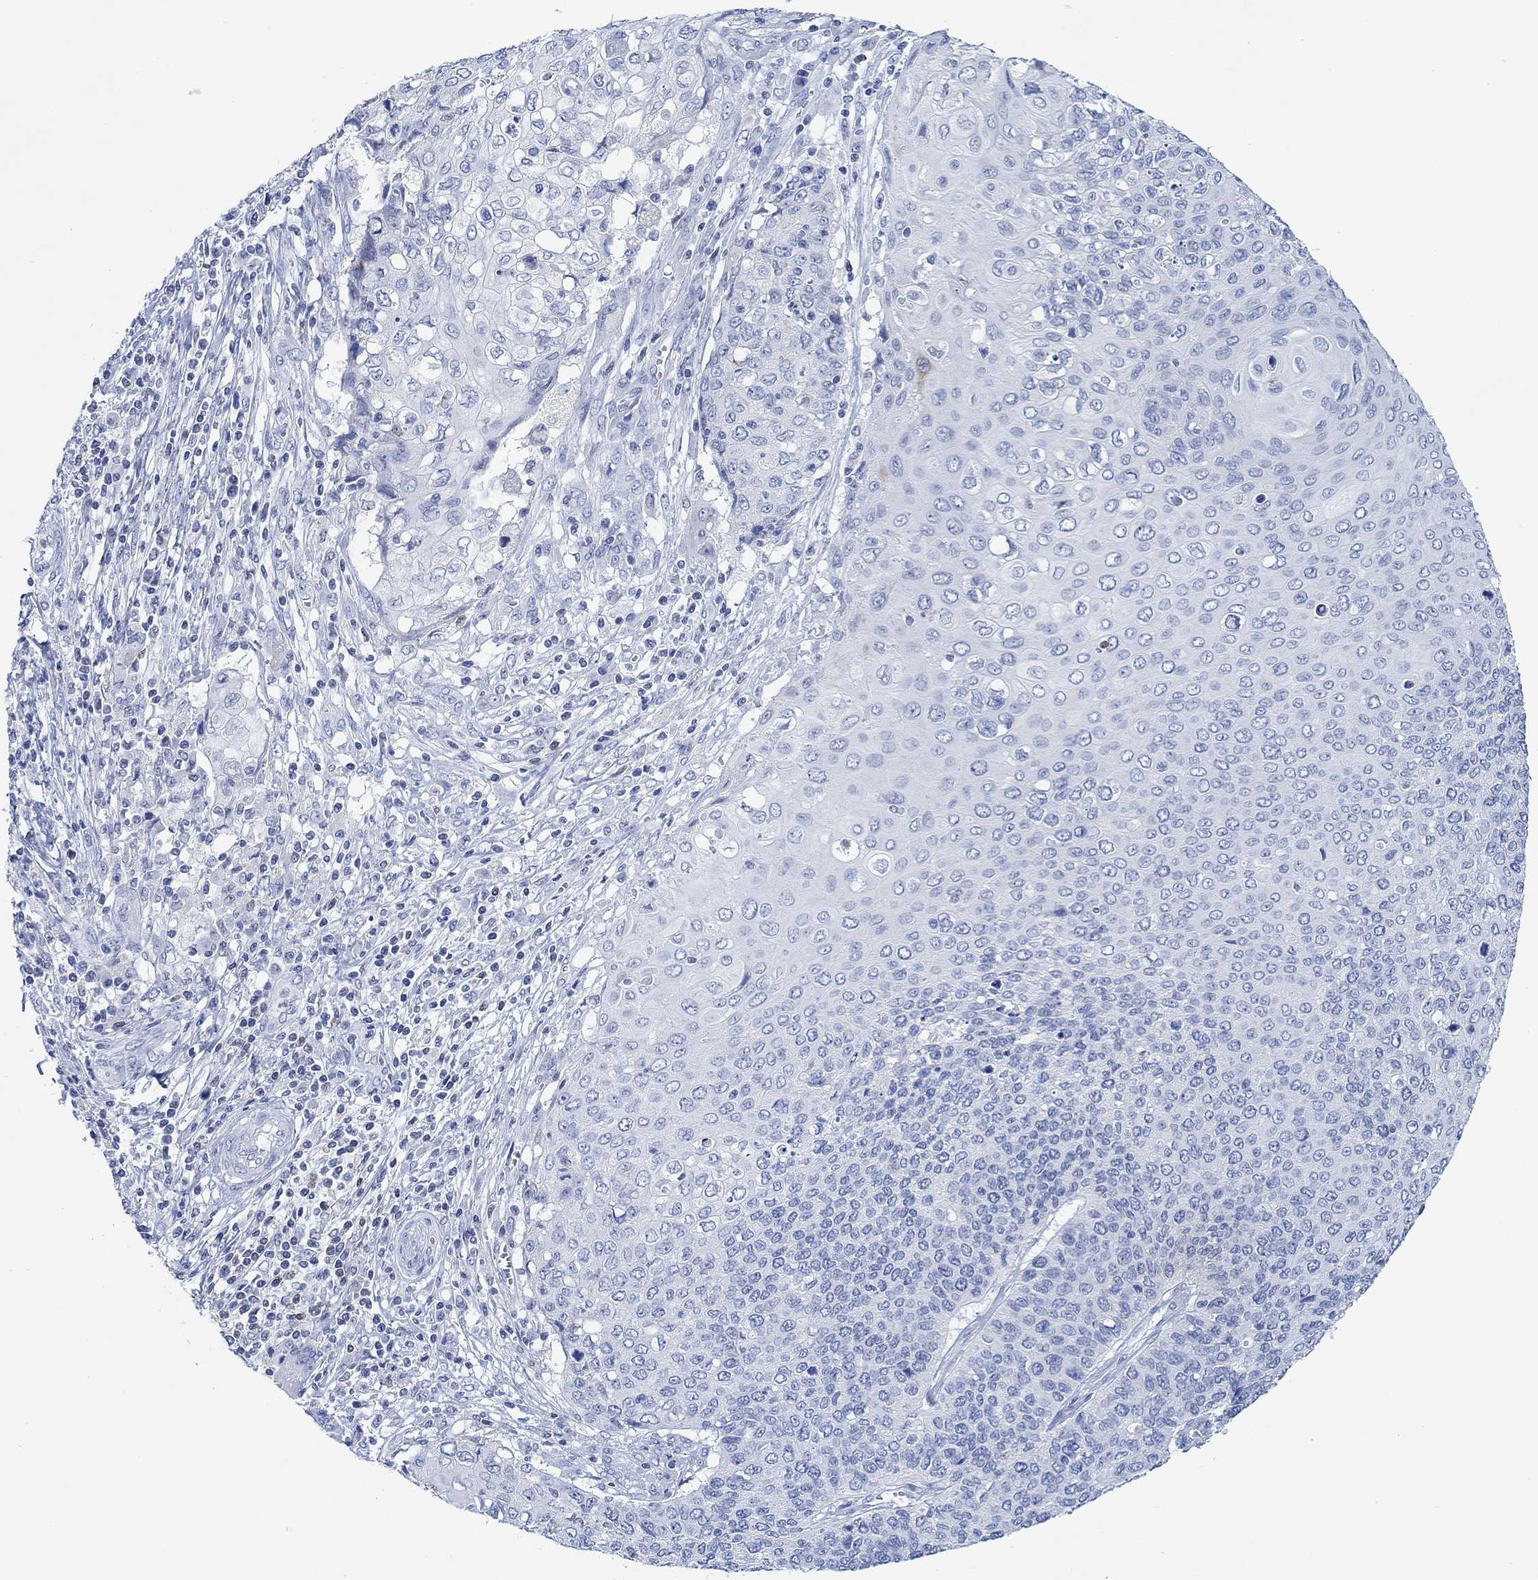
{"staining": {"intensity": "negative", "quantity": "none", "location": "none"}, "tissue": "cervical cancer", "cell_type": "Tumor cells", "image_type": "cancer", "snomed": [{"axis": "morphology", "description": "Squamous cell carcinoma, NOS"}, {"axis": "topography", "description": "Cervix"}], "caption": "Protein analysis of cervical cancer shows no significant staining in tumor cells.", "gene": "PPP1R17", "patient": {"sex": "female", "age": 39}}